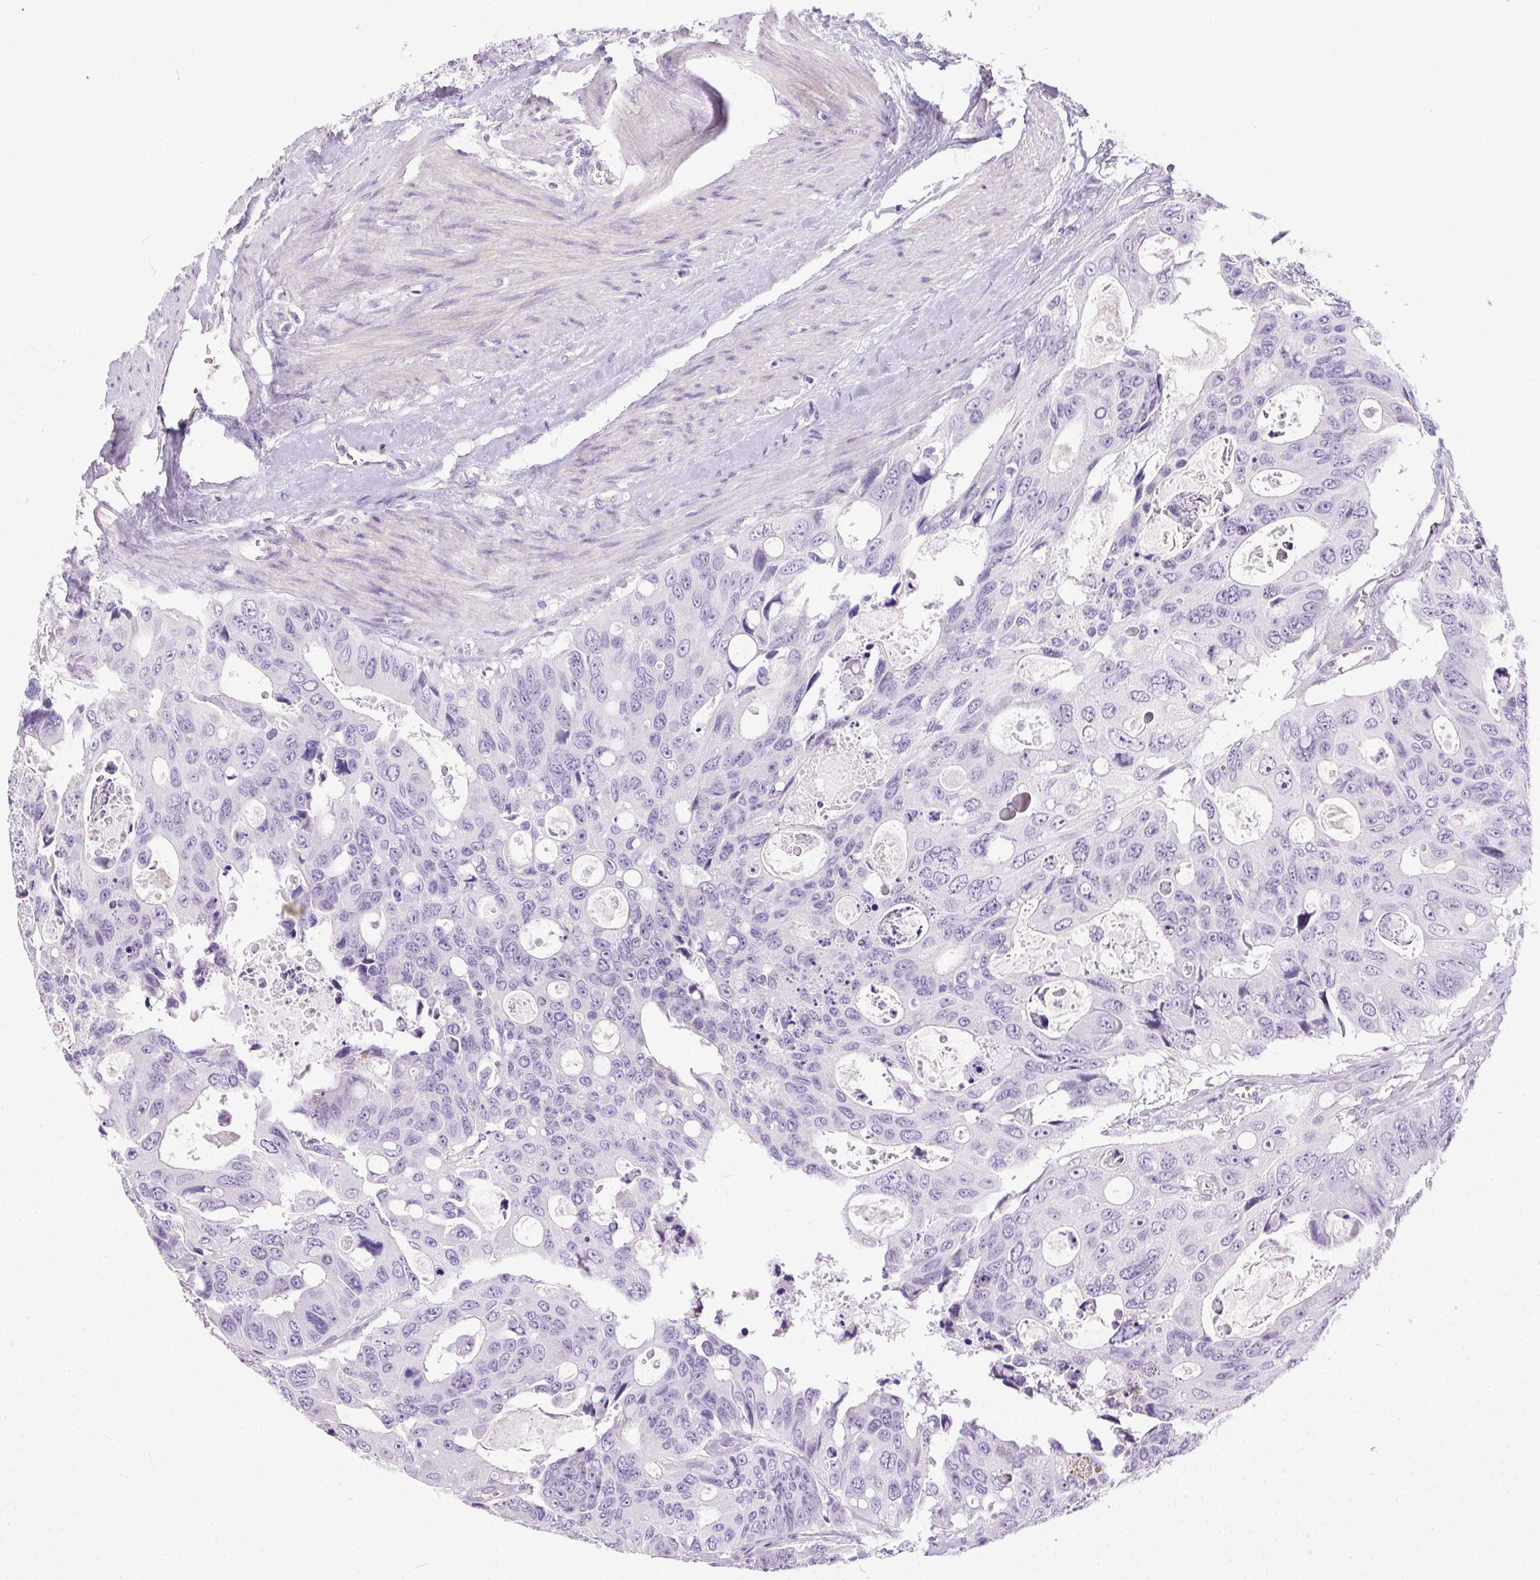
{"staining": {"intensity": "negative", "quantity": "none", "location": "none"}, "tissue": "colorectal cancer", "cell_type": "Tumor cells", "image_type": "cancer", "snomed": [{"axis": "morphology", "description": "Adenocarcinoma, NOS"}, {"axis": "topography", "description": "Rectum"}], "caption": "A high-resolution photomicrograph shows immunohistochemistry (IHC) staining of colorectal cancer, which reveals no significant positivity in tumor cells.", "gene": "SYCE2", "patient": {"sex": "male", "age": 76}}